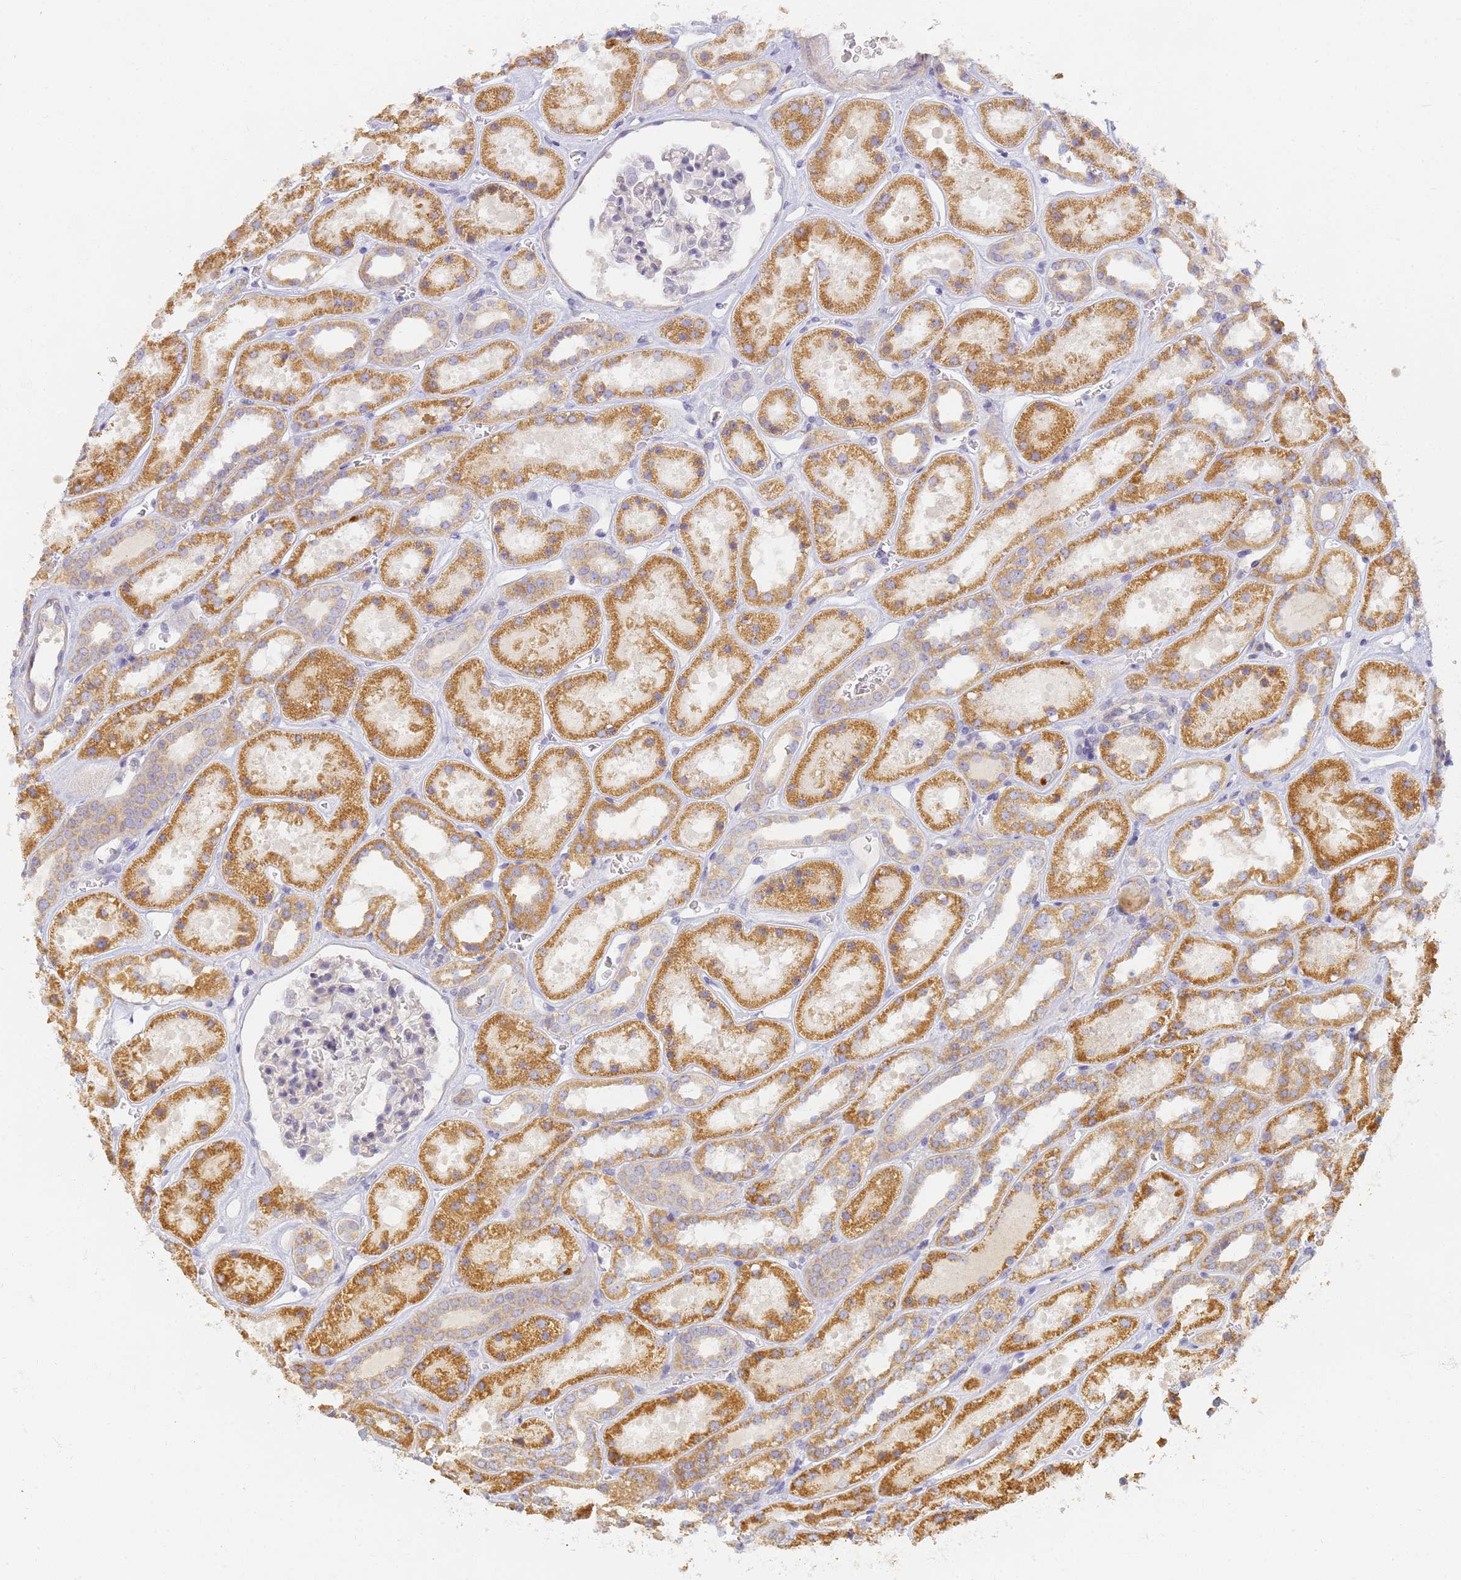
{"staining": {"intensity": "negative", "quantity": "none", "location": "none"}, "tissue": "kidney", "cell_type": "Cells in glomeruli", "image_type": "normal", "snomed": [{"axis": "morphology", "description": "Normal tissue, NOS"}, {"axis": "topography", "description": "Kidney"}], "caption": "Cells in glomeruli show no significant protein expression in benign kidney. The staining was performed using DAB (3,3'-diaminobenzidine) to visualize the protein expression in brown, while the nuclei were stained in blue with hematoxylin (Magnification: 20x).", "gene": "UTP23", "patient": {"sex": "female", "age": 41}}